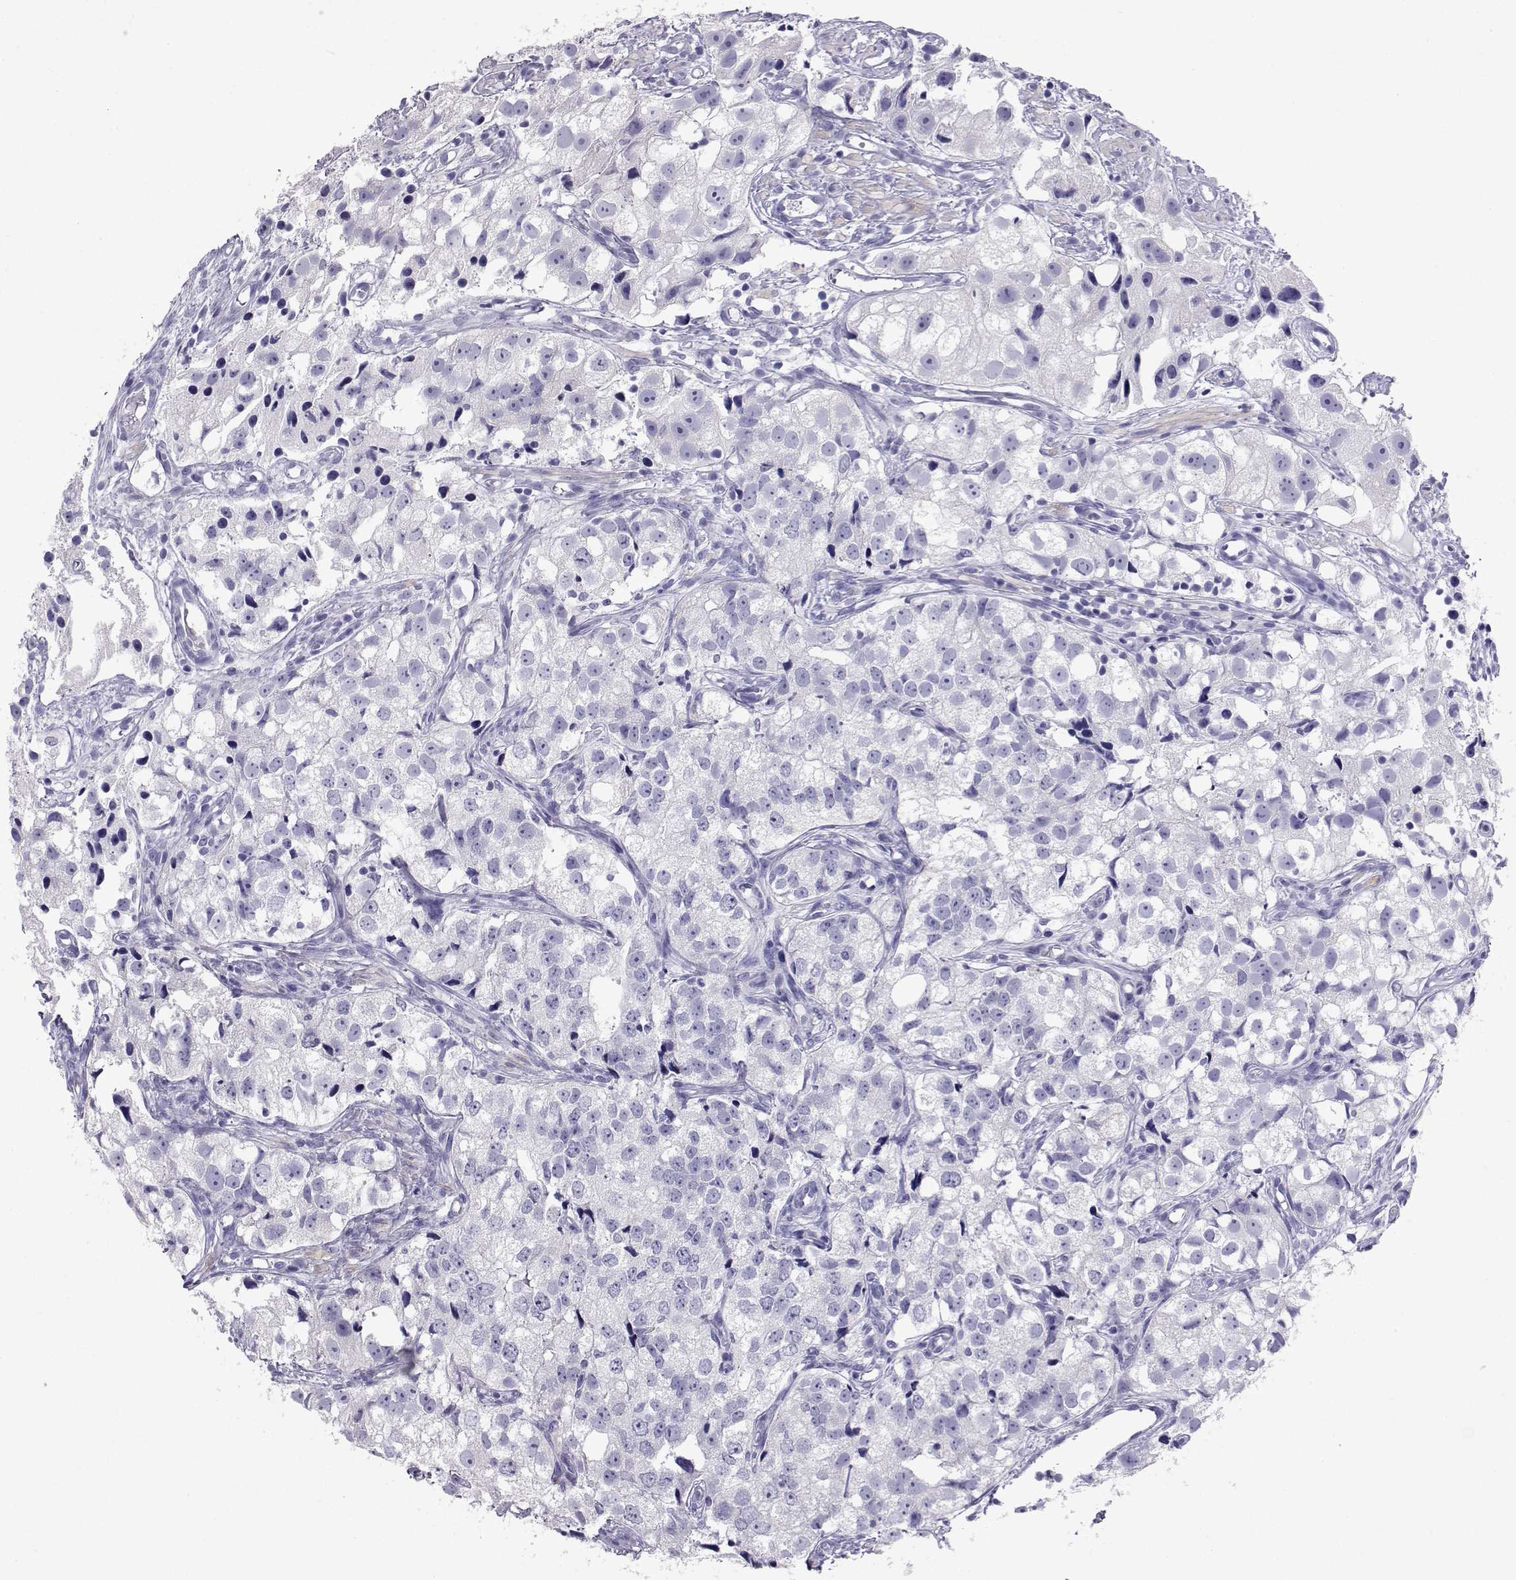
{"staining": {"intensity": "negative", "quantity": "none", "location": "none"}, "tissue": "prostate cancer", "cell_type": "Tumor cells", "image_type": "cancer", "snomed": [{"axis": "morphology", "description": "Adenocarcinoma, High grade"}, {"axis": "topography", "description": "Prostate"}], "caption": "Human prostate cancer stained for a protein using IHC demonstrates no staining in tumor cells.", "gene": "PLIN4", "patient": {"sex": "male", "age": 68}}